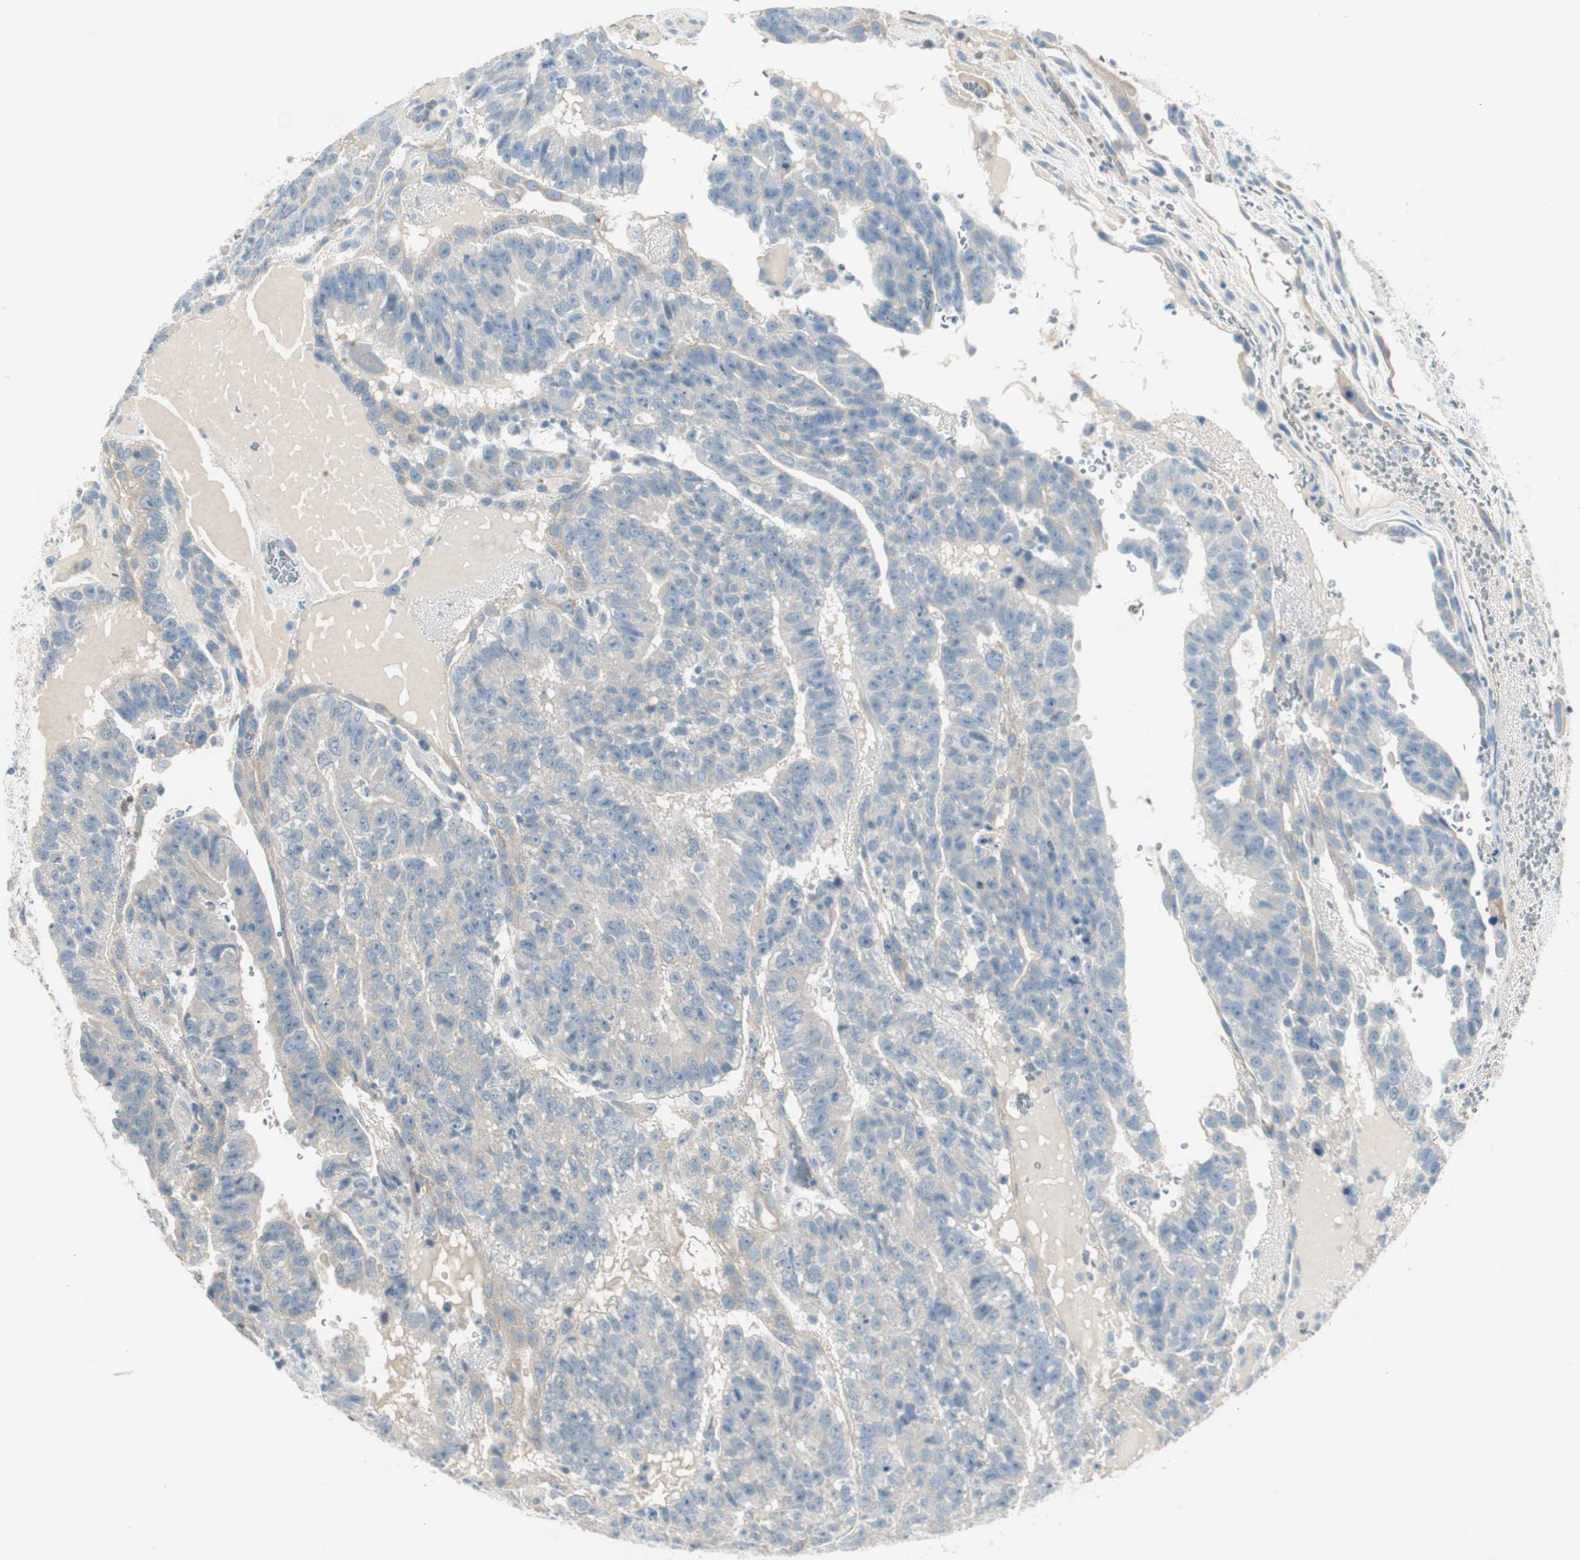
{"staining": {"intensity": "negative", "quantity": "none", "location": "none"}, "tissue": "testis cancer", "cell_type": "Tumor cells", "image_type": "cancer", "snomed": [{"axis": "morphology", "description": "Seminoma, NOS"}, {"axis": "morphology", "description": "Carcinoma, Embryonal, NOS"}, {"axis": "topography", "description": "Testis"}], "caption": "Tumor cells are negative for protein expression in human testis cancer.", "gene": "SPINK4", "patient": {"sex": "male", "age": 52}}